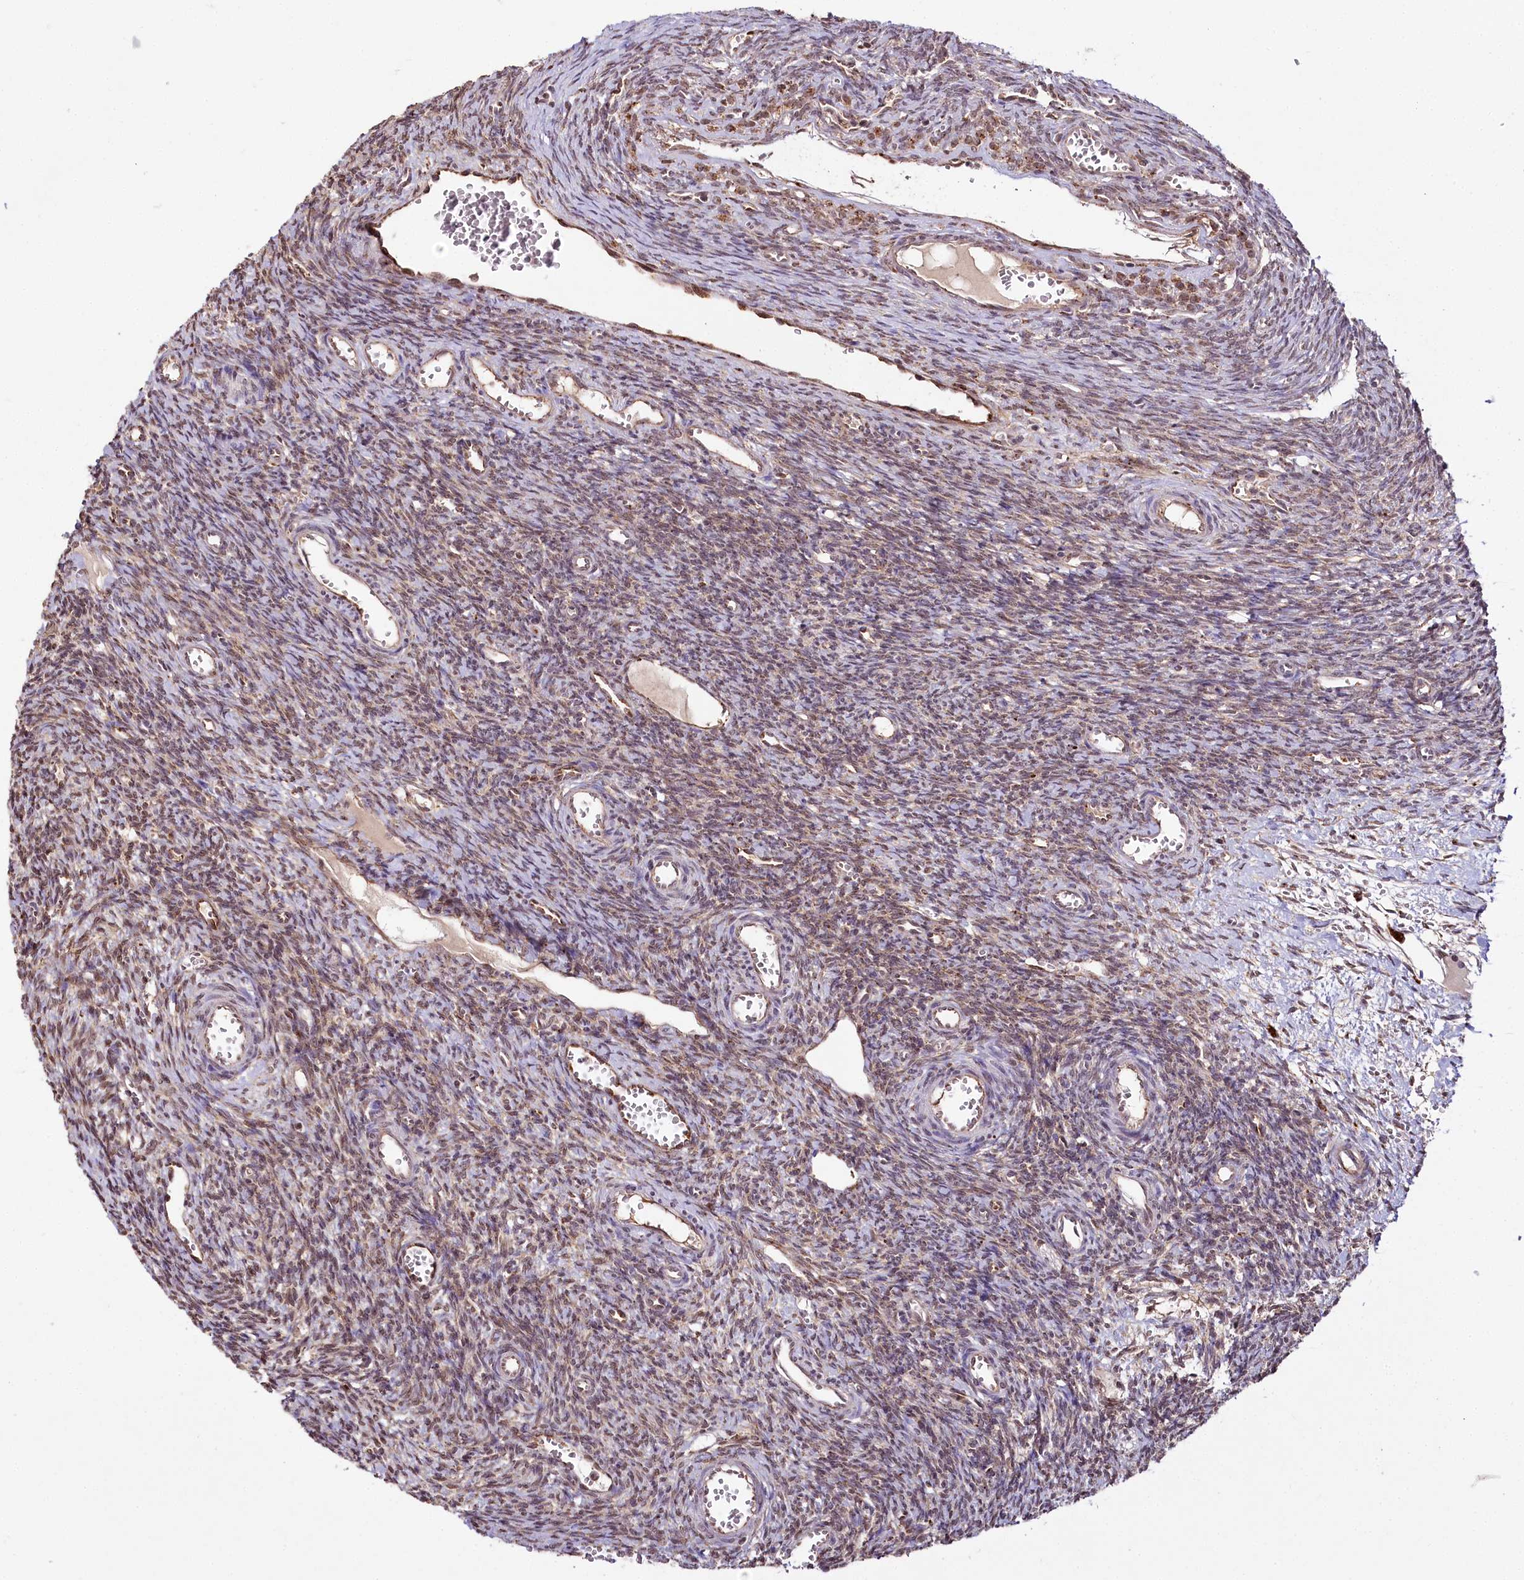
{"staining": {"intensity": "weak", "quantity": "25%-75%", "location": "nuclear"}, "tissue": "ovary", "cell_type": "Ovarian stroma cells", "image_type": "normal", "snomed": [{"axis": "morphology", "description": "Normal tissue, NOS"}, {"axis": "topography", "description": "Ovary"}], "caption": "Immunohistochemistry image of unremarkable ovary: human ovary stained using IHC reveals low levels of weak protein expression localized specifically in the nuclear of ovarian stroma cells, appearing as a nuclear brown color.", "gene": "HOXC8", "patient": {"sex": "female", "age": 39}}